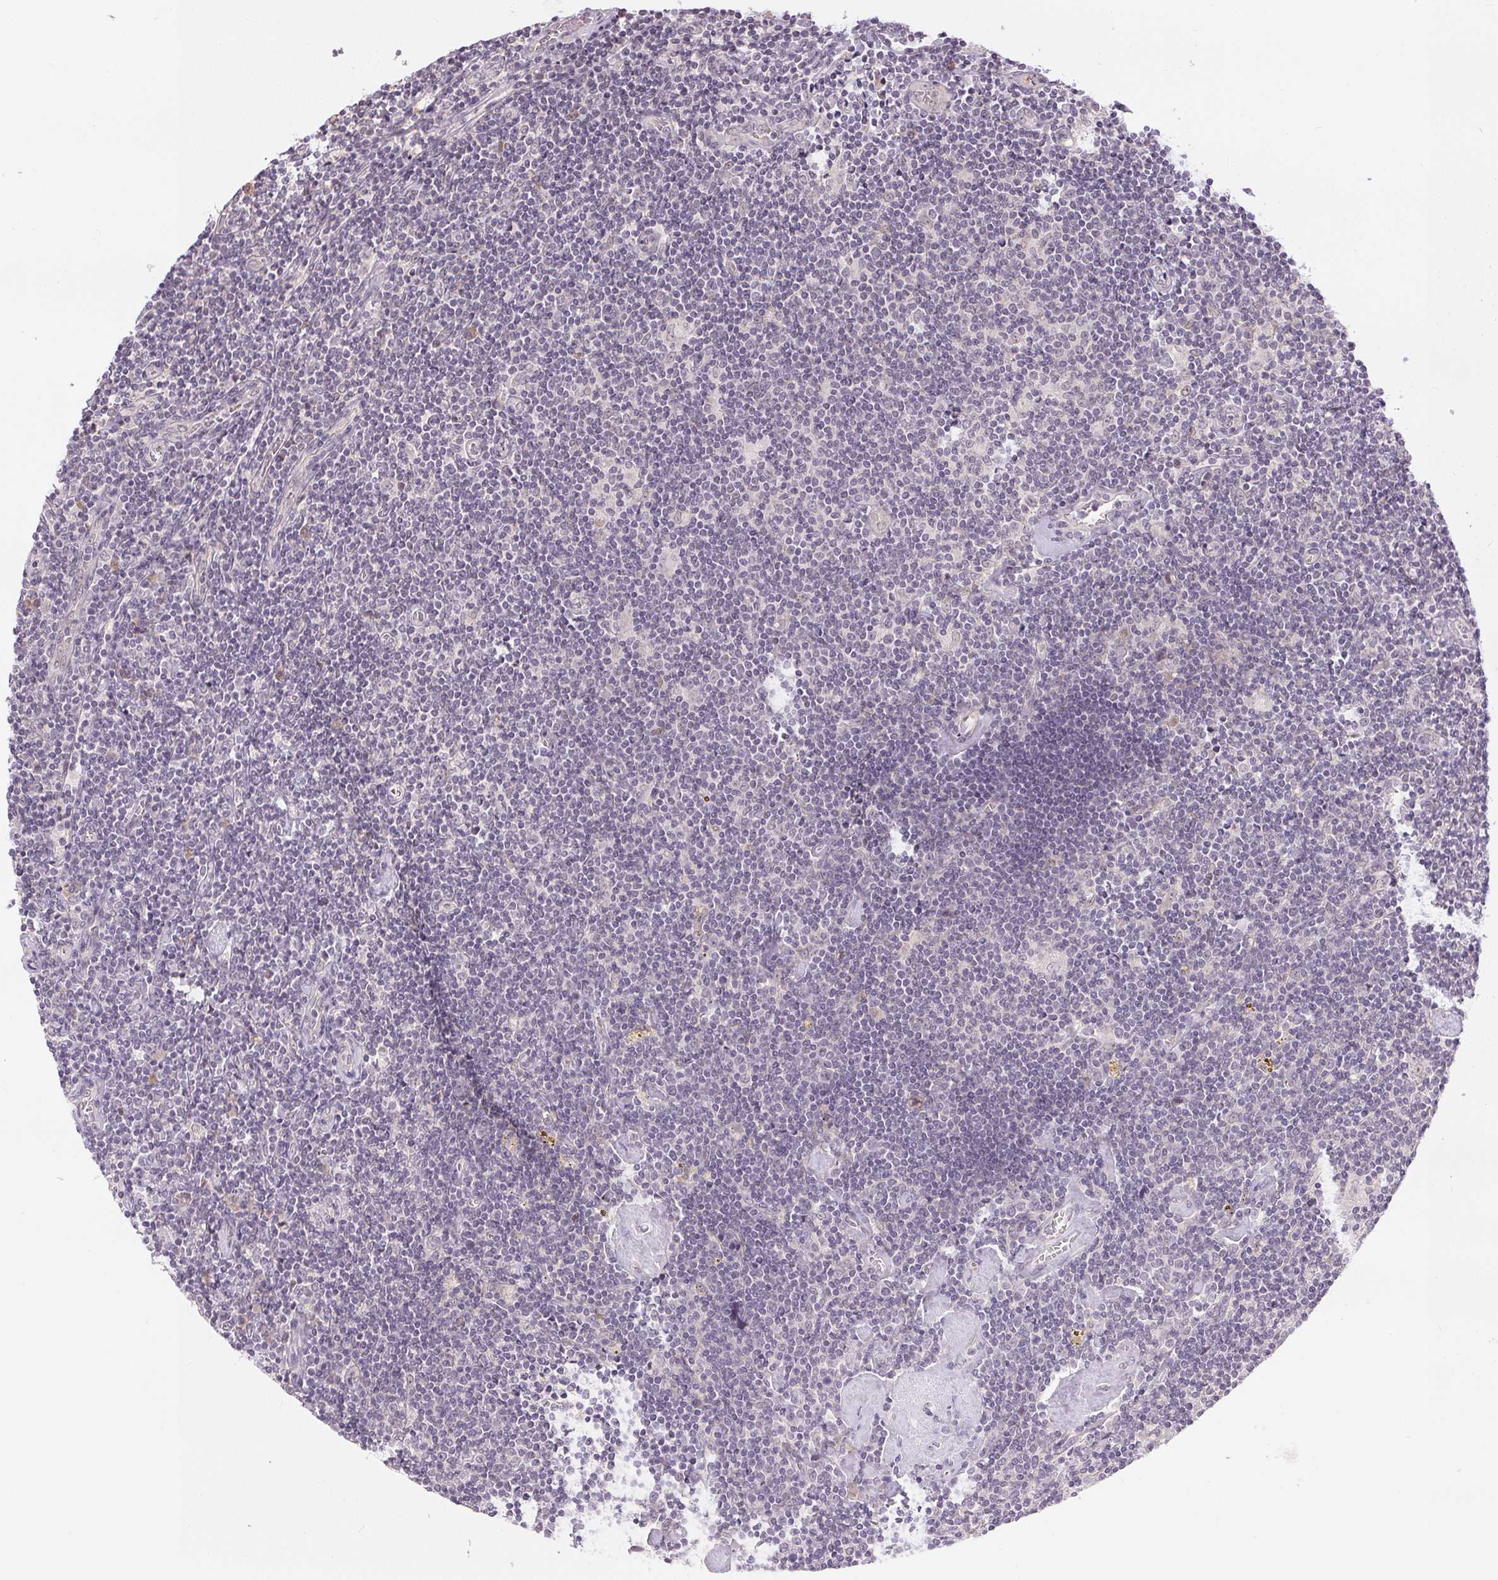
{"staining": {"intensity": "negative", "quantity": "none", "location": "none"}, "tissue": "lymphoma", "cell_type": "Tumor cells", "image_type": "cancer", "snomed": [{"axis": "morphology", "description": "Hodgkin's disease, NOS"}, {"axis": "topography", "description": "Lymph node"}], "caption": "Immunohistochemical staining of lymphoma exhibits no significant positivity in tumor cells. (Brightfield microscopy of DAB (3,3'-diaminobenzidine) IHC at high magnification).", "gene": "TTC23L", "patient": {"sex": "male", "age": 40}}